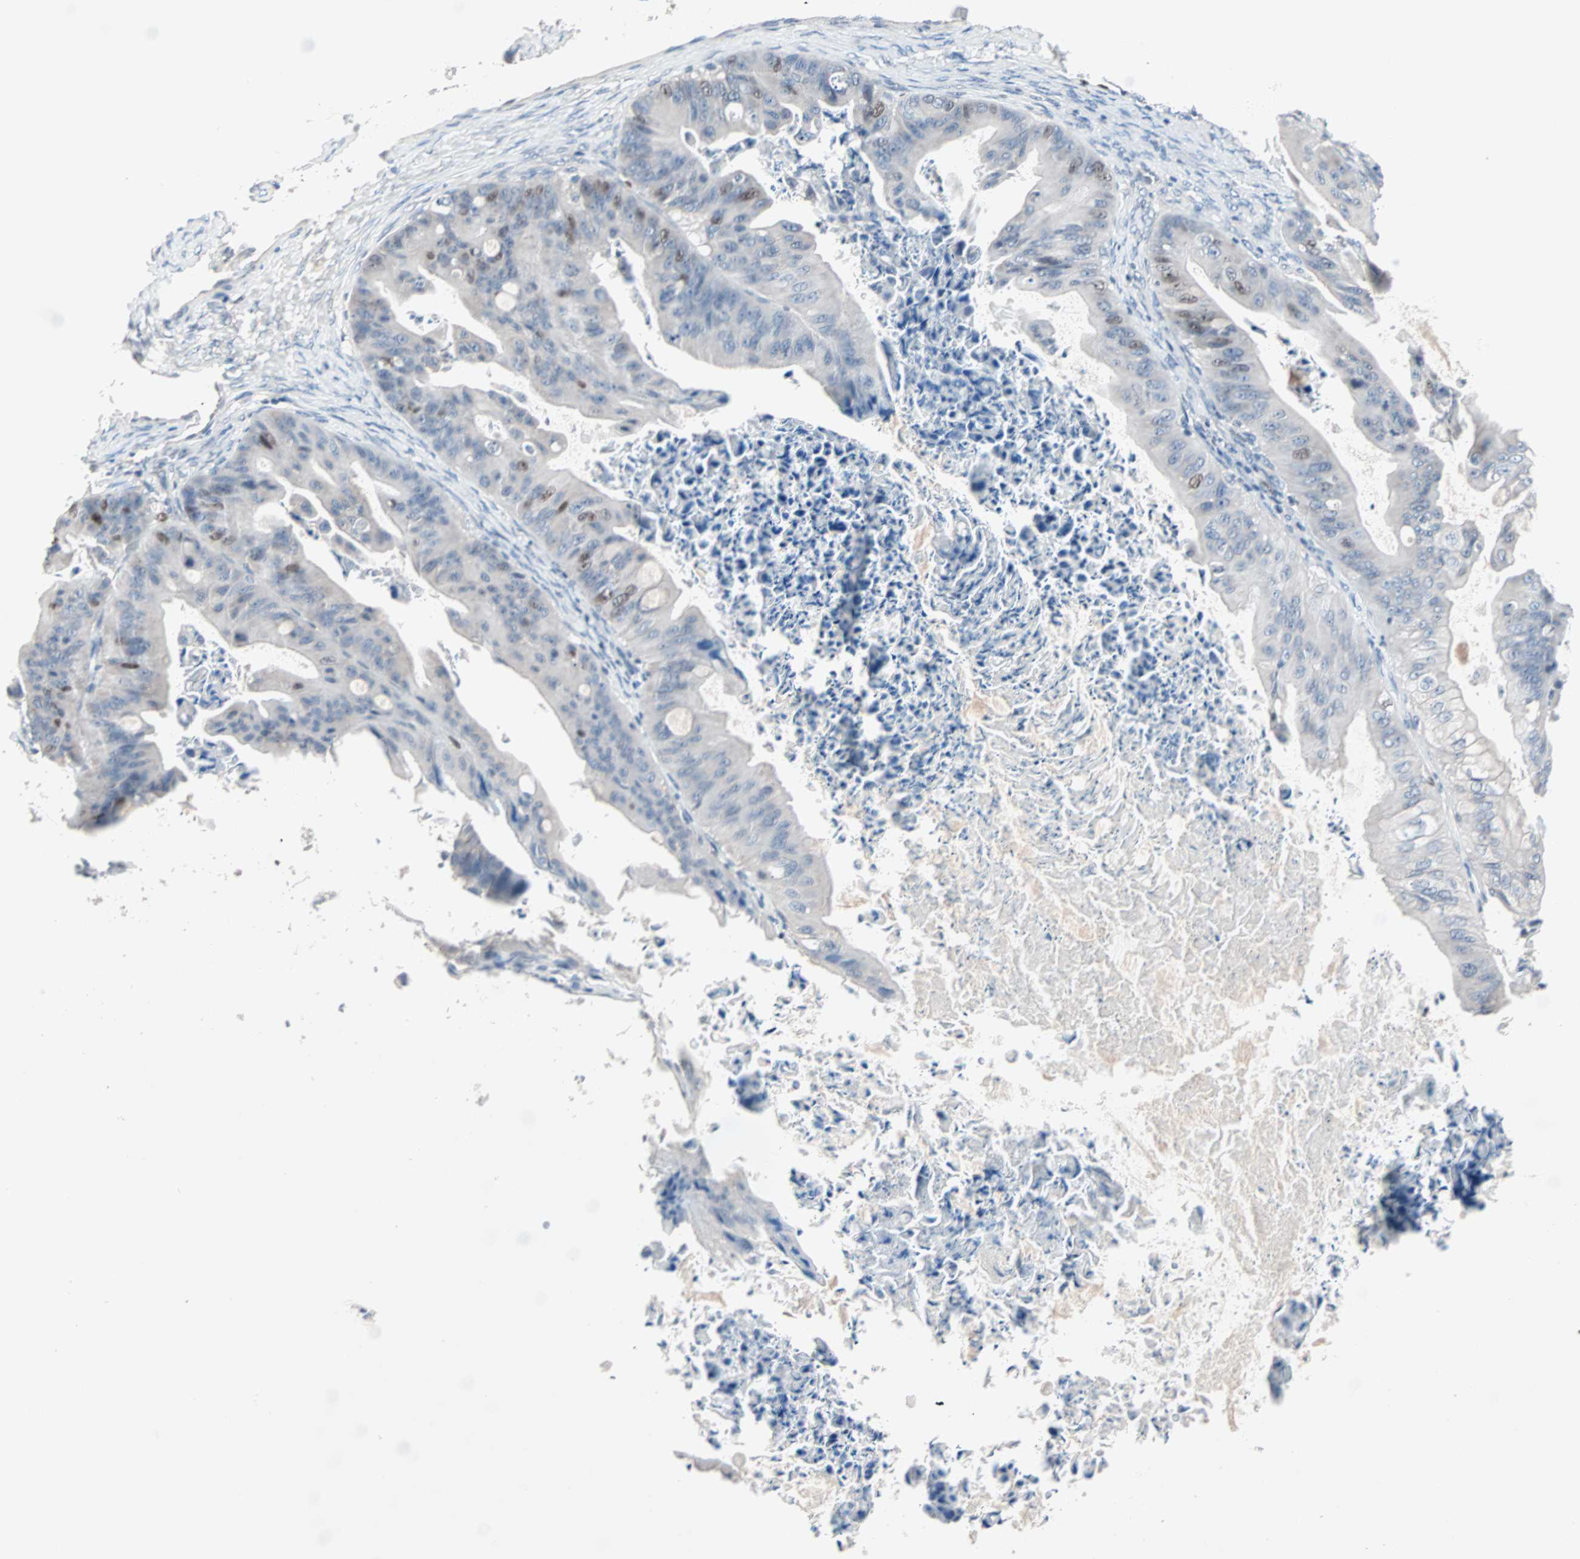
{"staining": {"intensity": "moderate", "quantity": "<25%", "location": "nuclear"}, "tissue": "ovarian cancer", "cell_type": "Tumor cells", "image_type": "cancer", "snomed": [{"axis": "morphology", "description": "Cystadenocarcinoma, mucinous, NOS"}, {"axis": "topography", "description": "Ovary"}], "caption": "Immunohistochemistry (IHC) image of ovarian cancer (mucinous cystadenocarcinoma) stained for a protein (brown), which shows low levels of moderate nuclear staining in approximately <25% of tumor cells.", "gene": "CCNE2", "patient": {"sex": "female", "age": 37}}